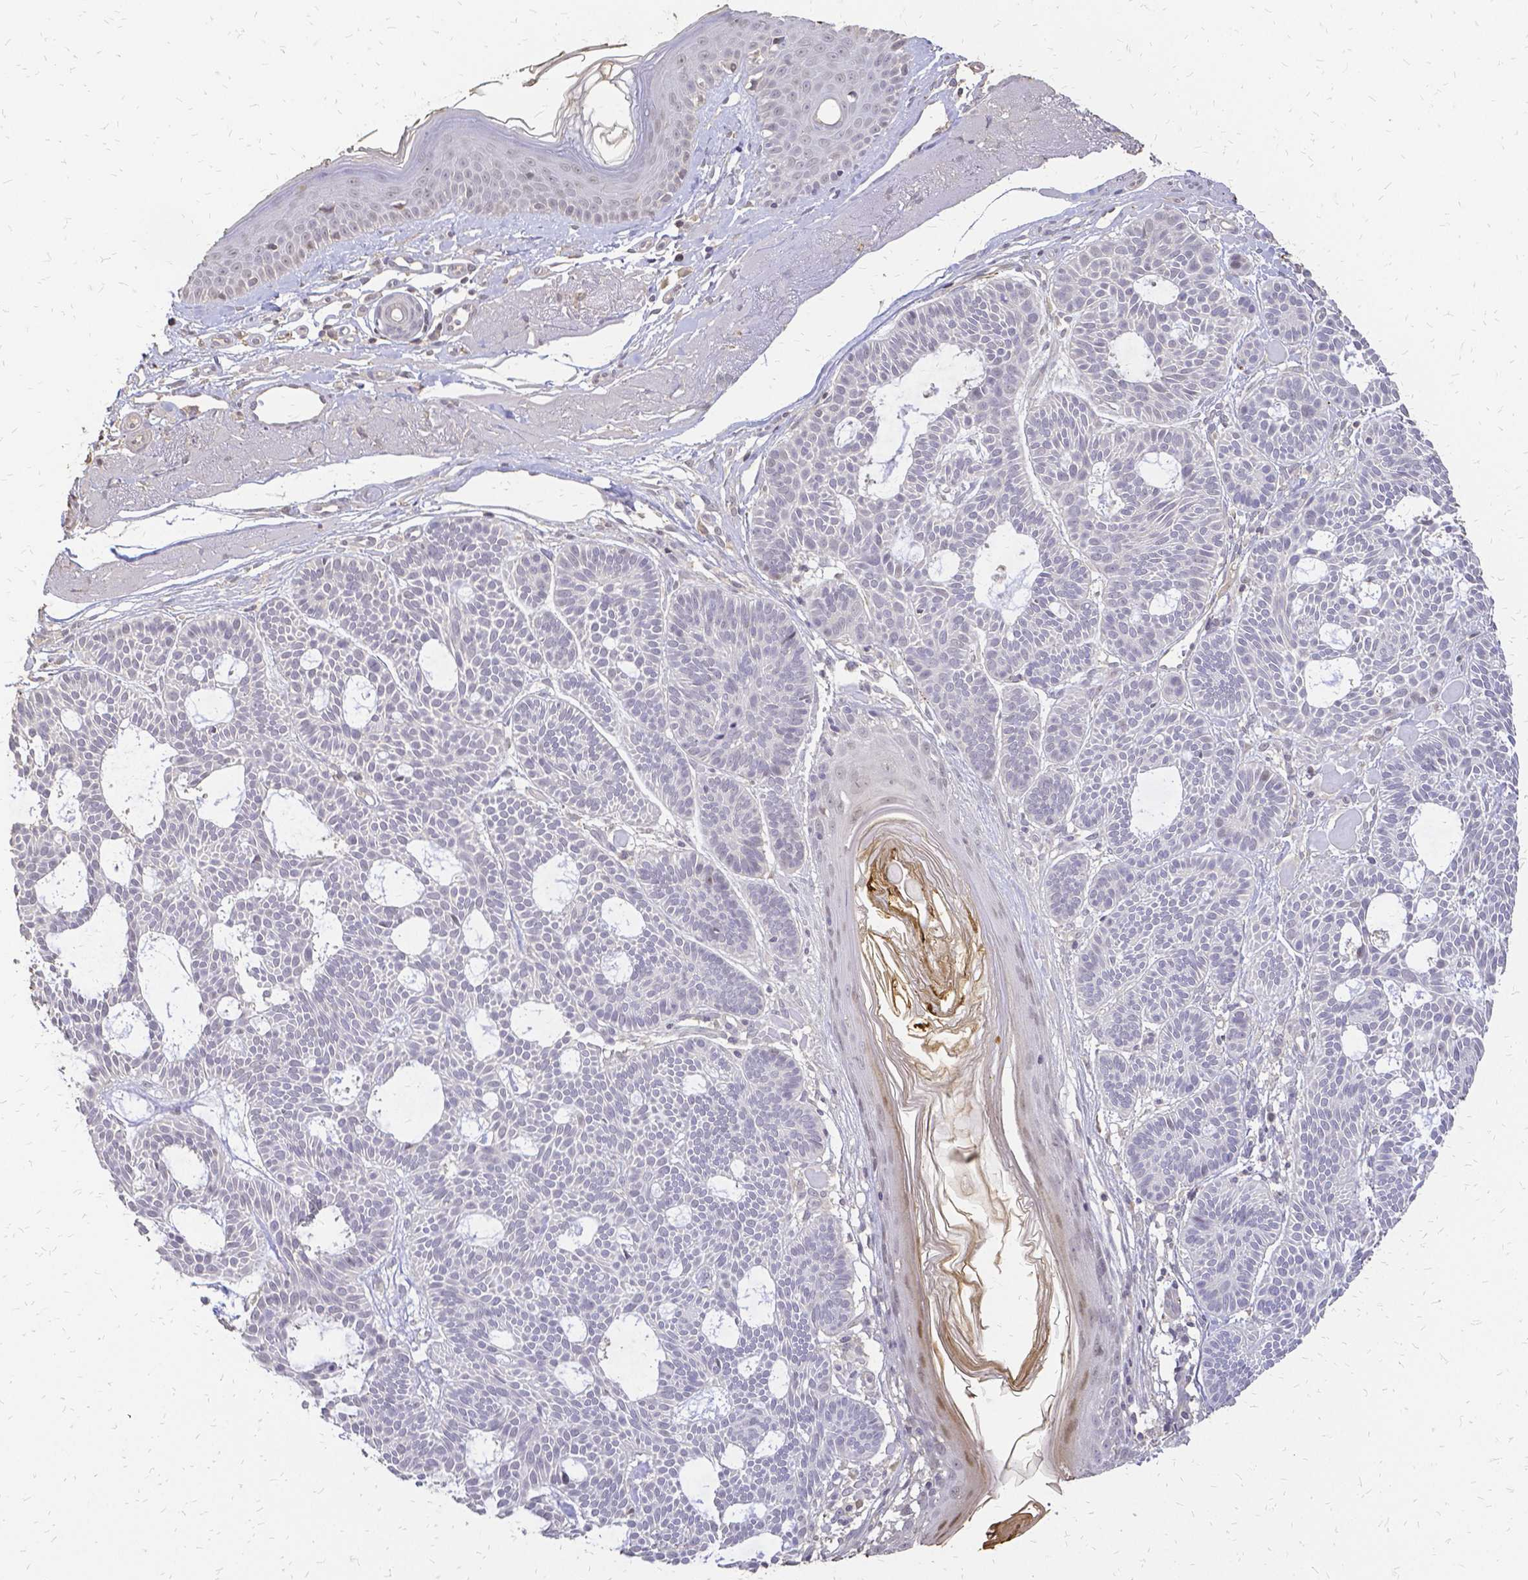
{"staining": {"intensity": "negative", "quantity": "none", "location": "none"}, "tissue": "skin cancer", "cell_type": "Tumor cells", "image_type": "cancer", "snomed": [{"axis": "morphology", "description": "Basal cell carcinoma"}, {"axis": "topography", "description": "Skin"}], "caption": "DAB (3,3'-diaminobenzidine) immunohistochemical staining of human skin cancer reveals no significant staining in tumor cells.", "gene": "CIB1", "patient": {"sex": "male", "age": 85}}